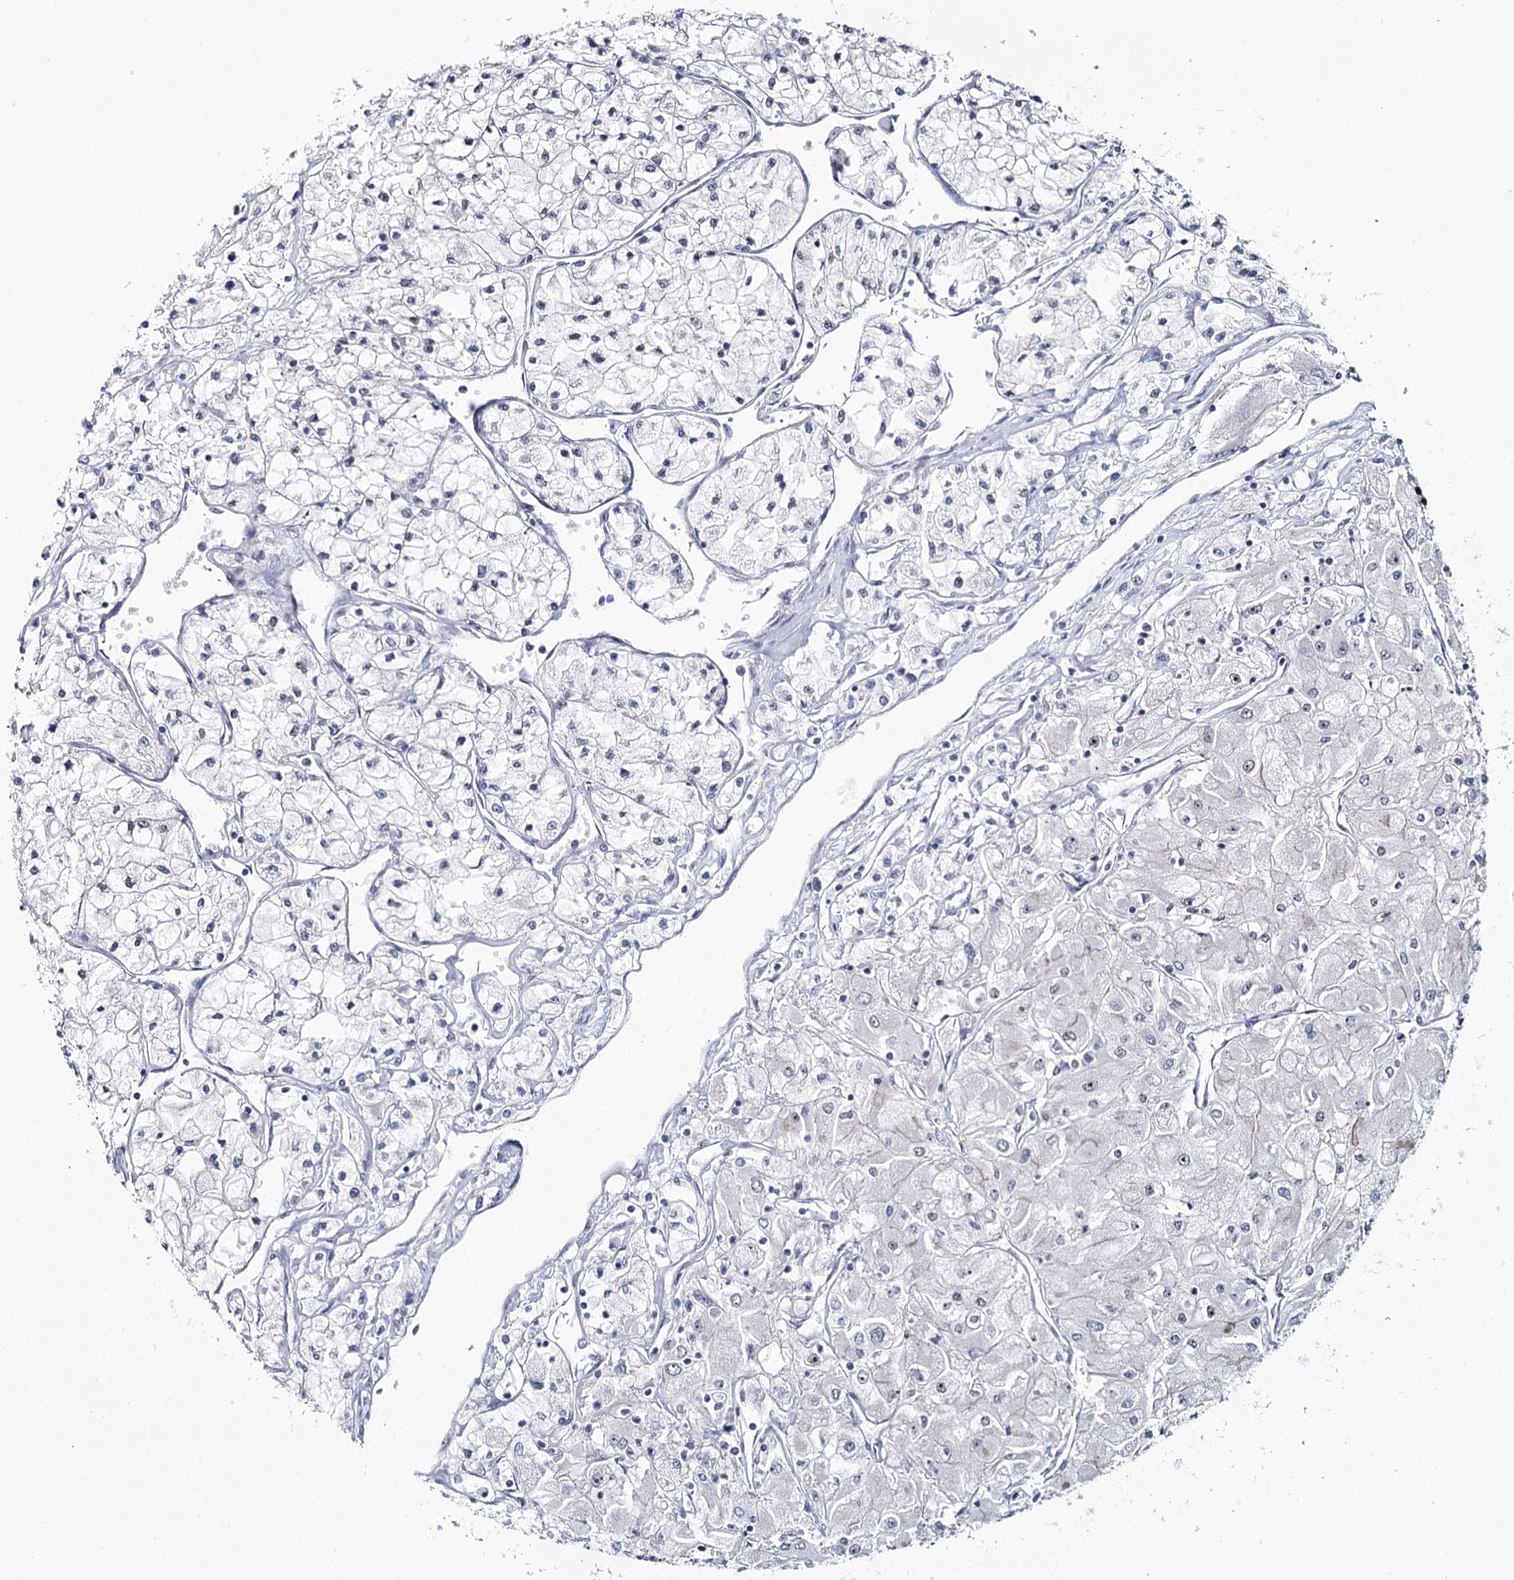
{"staining": {"intensity": "negative", "quantity": "none", "location": "none"}, "tissue": "renal cancer", "cell_type": "Tumor cells", "image_type": "cancer", "snomed": [{"axis": "morphology", "description": "Adenocarcinoma, NOS"}, {"axis": "topography", "description": "Kidney"}], "caption": "Tumor cells are negative for brown protein staining in renal adenocarcinoma.", "gene": "SCAF8", "patient": {"sex": "male", "age": 80}}